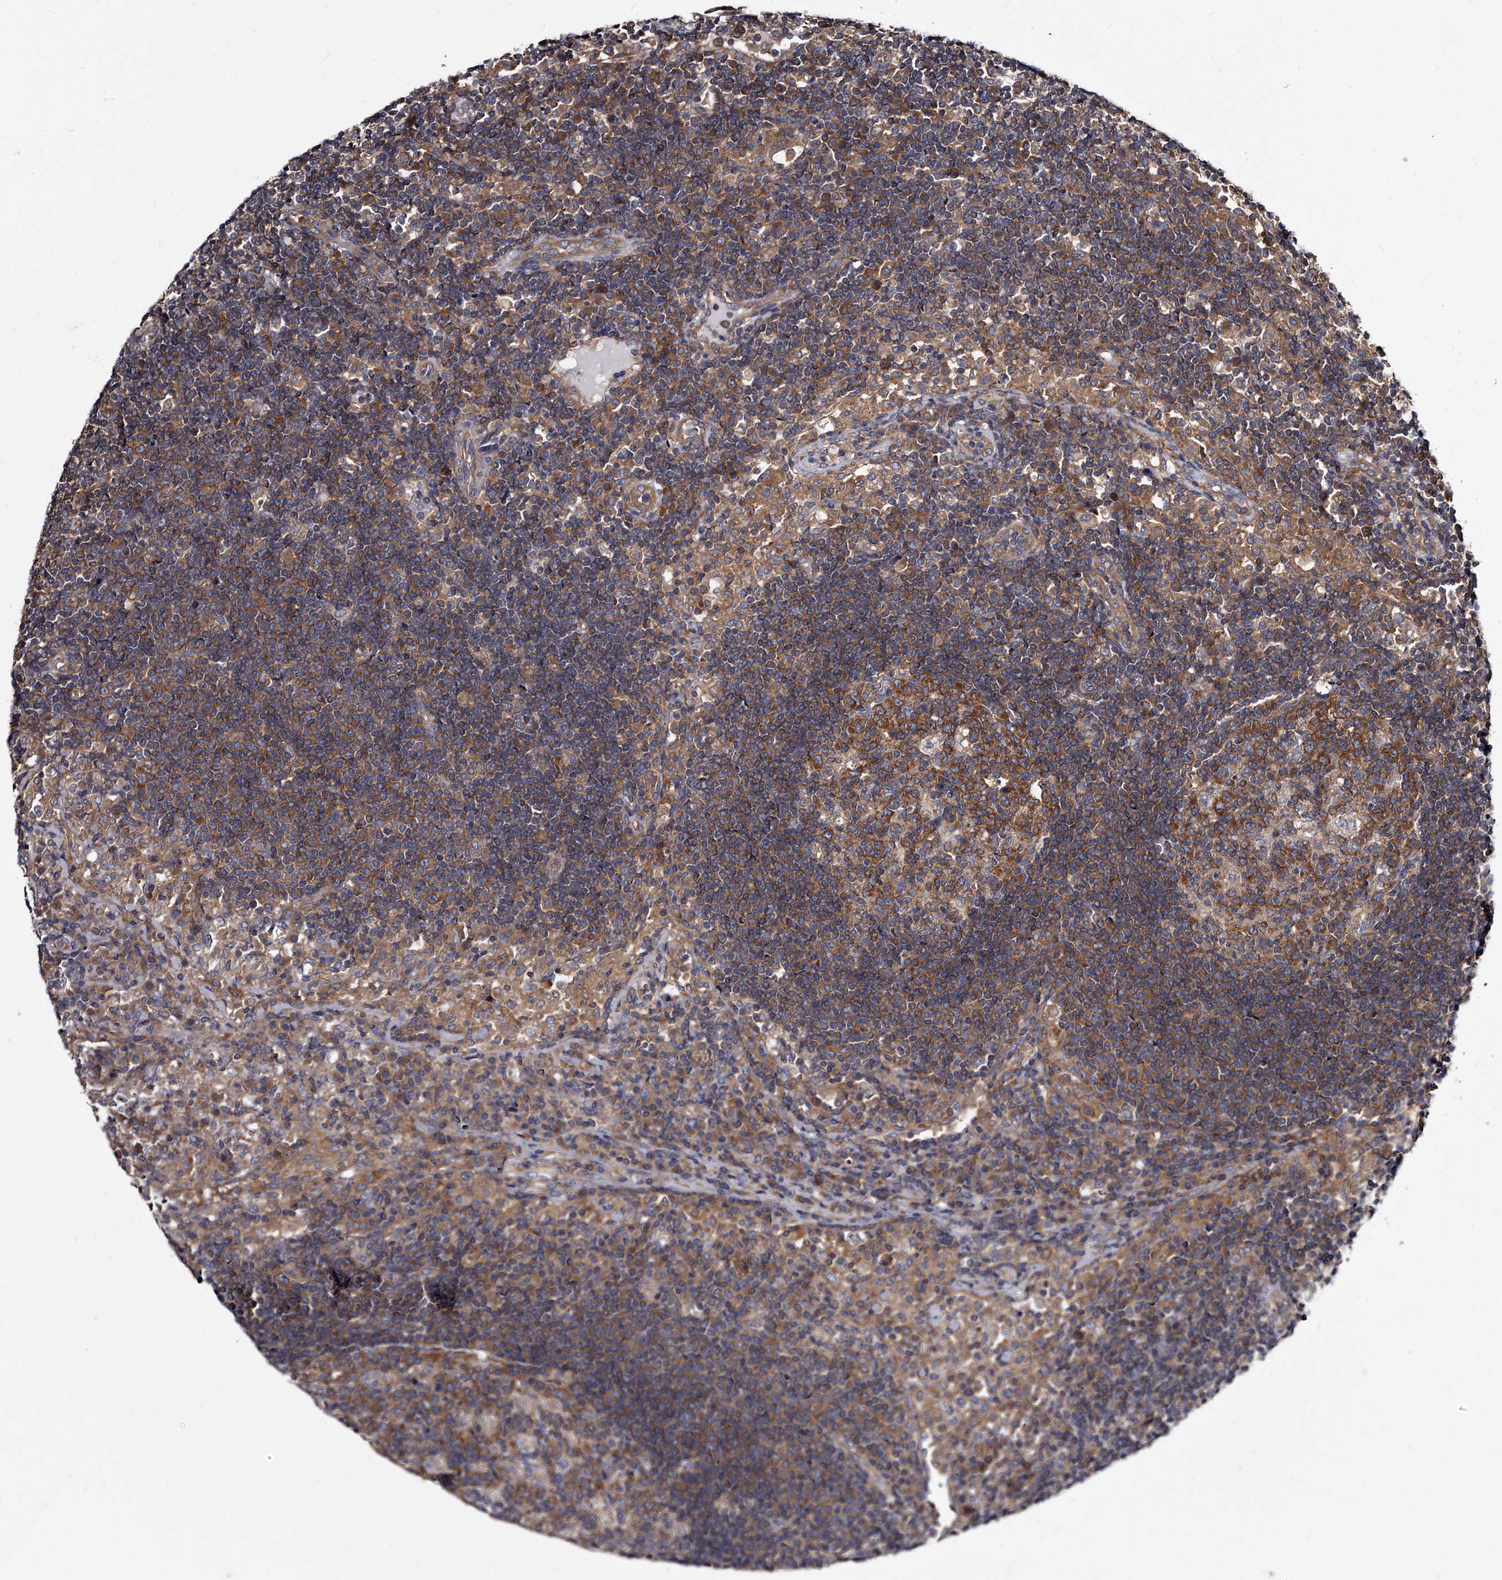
{"staining": {"intensity": "moderate", "quantity": "25%-75%", "location": "cytoplasmic/membranous"}, "tissue": "lymph node", "cell_type": "Germinal center cells", "image_type": "normal", "snomed": [{"axis": "morphology", "description": "Normal tissue, NOS"}, {"axis": "topography", "description": "Lymph node"}], "caption": "This histopathology image displays IHC staining of benign human lymph node, with medium moderate cytoplasmic/membranous expression in about 25%-75% of germinal center cells.", "gene": "GAPVD1", "patient": {"sex": "female", "age": 53}}